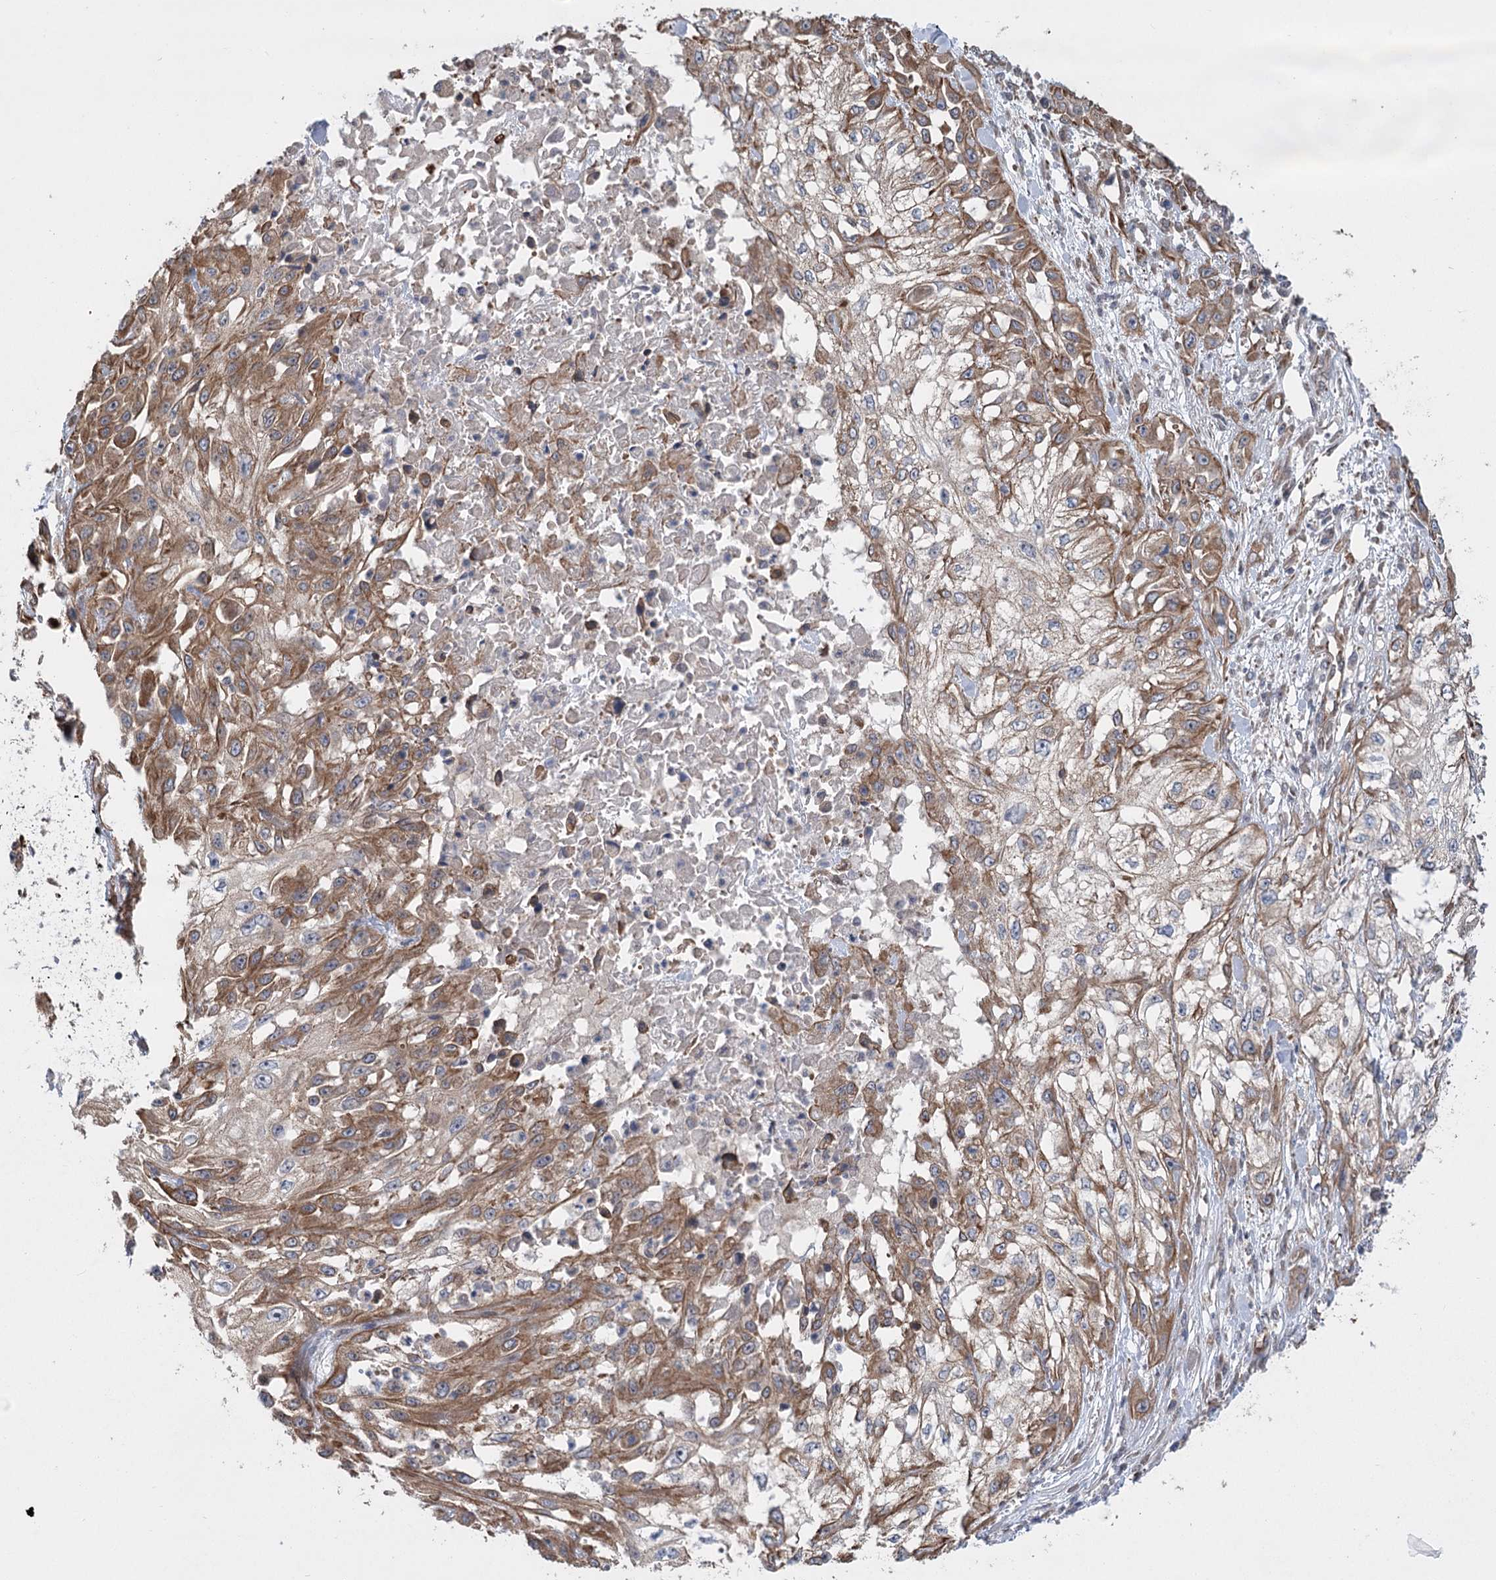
{"staining": {"intensity": "moderate", "quantity": ">75%", "location": "cytoplasmic/membranous"}, "tissue": "skin cancer", "cell_type": "Tumor cells", "image_type": "cancer", "snomed": [{"axis": "morphology", "description": "Squamous cell carcinoma, NOS"}, {"axis": "morphology", "description": "Squamous cell carcinoma, metastatic, NOS"}, {"axis": "topography", "description": "Skin"}, {"axis": "topography", "description": "Lymph node"}], "caption": "Protein staining reveals moderate cytoplasmic/membranous staining in about >75% of tumor cells in skin cancer (metastatic squamous cell carcinoma).", "gene": "RWDD4", "patient": {"sex": "male", "age": 75}}